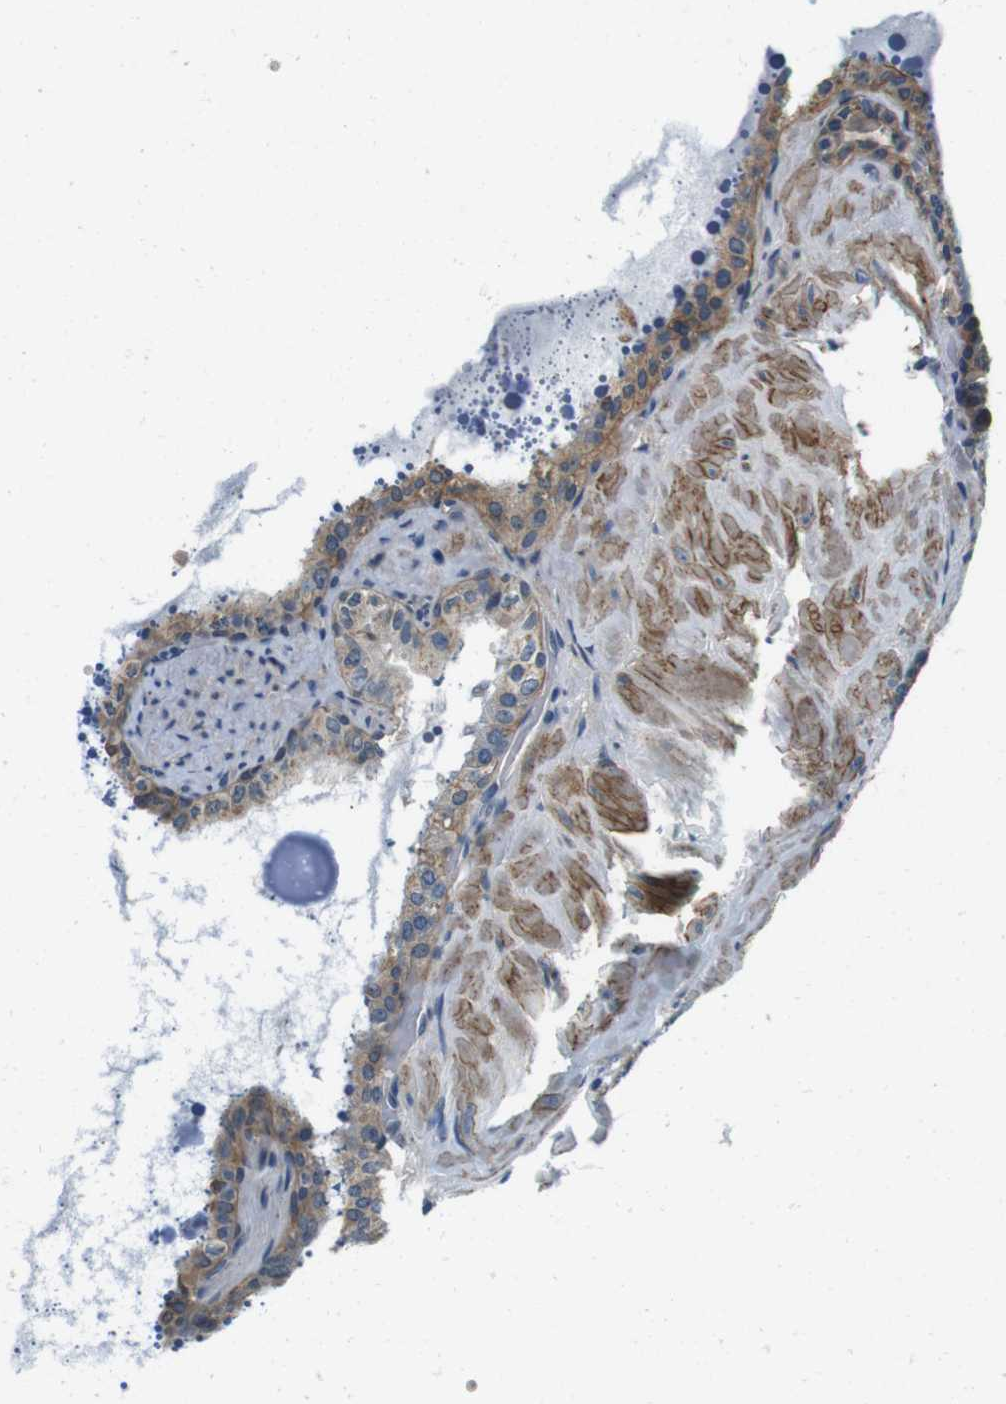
{"staining": {"intensity": "moderate", "quantity": ">75%", "location": "cytoplasmic/membranous"}, "tissue": "seminal vesicle", "cell_type": "Glandular cells", "image_type": "normal", "snomed": [{"axis": "morphology", "description": "Normal tissue, NOS"}, {"axis": "topography", "description": "Seminal veicle"}], "caption": "Immunohistochemistry photomicrograph of unremarkable seminal vesicle: seminal vesicle stained using IHC displays medium levels of moderate protein expression localized specifically in the cytoplasmic/membranous of glandular cells, appearing as a cytoplasmic/membranous brown color.", "gene": "DTNA", "patient": {"sex": "male", "age": 68}}